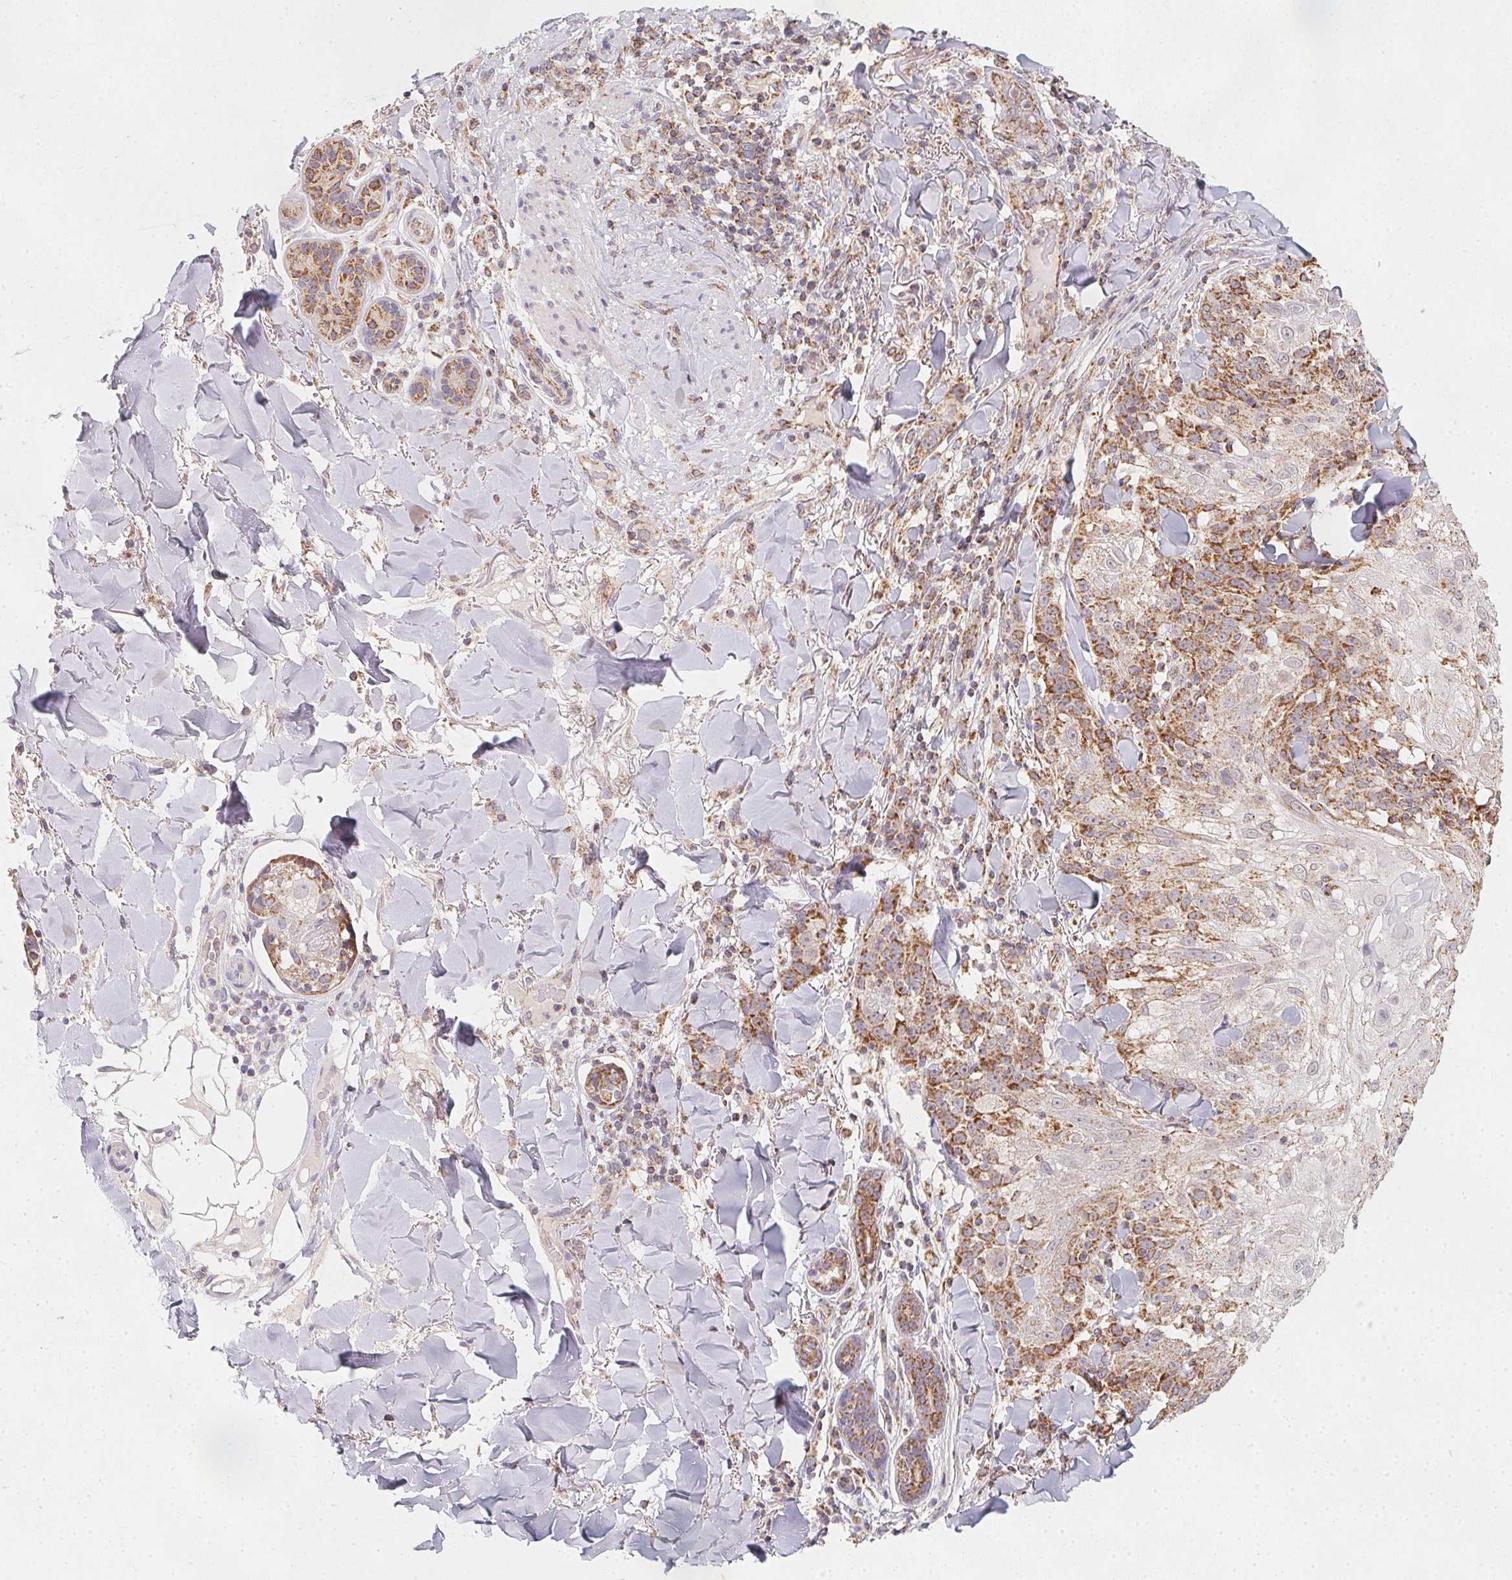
{"staining": {"intensity": "moderate", "quantity": "25%-75%", "location": "cytoplasmic/membranous"}, "tissue": "skin cancer", "cell_type": "Tumor cells", "image_type": "cancer", "snomed": [{"axis": "morphology", "description": "Normal tissue, NOS"}, {"axis": "morphology", "description": "Squamous cell carcinoma, NOS"}, {"axis": "topography", "description": "Skin"}], "caption": "Immunohistochemical staining of human skin squamous cell carcinoma displays medium levels of moderate cytoplasmic/membranous protein staining in about 25%-75% of tumor cells. Using DAB (3,3'-diaminobenzidine) (brown) and hematoxylin (blue) stains, captured at high magnification using brightfield microscopy.", "gene": "NDUFS6", "patient": {"sex": "female", "age": 83}}